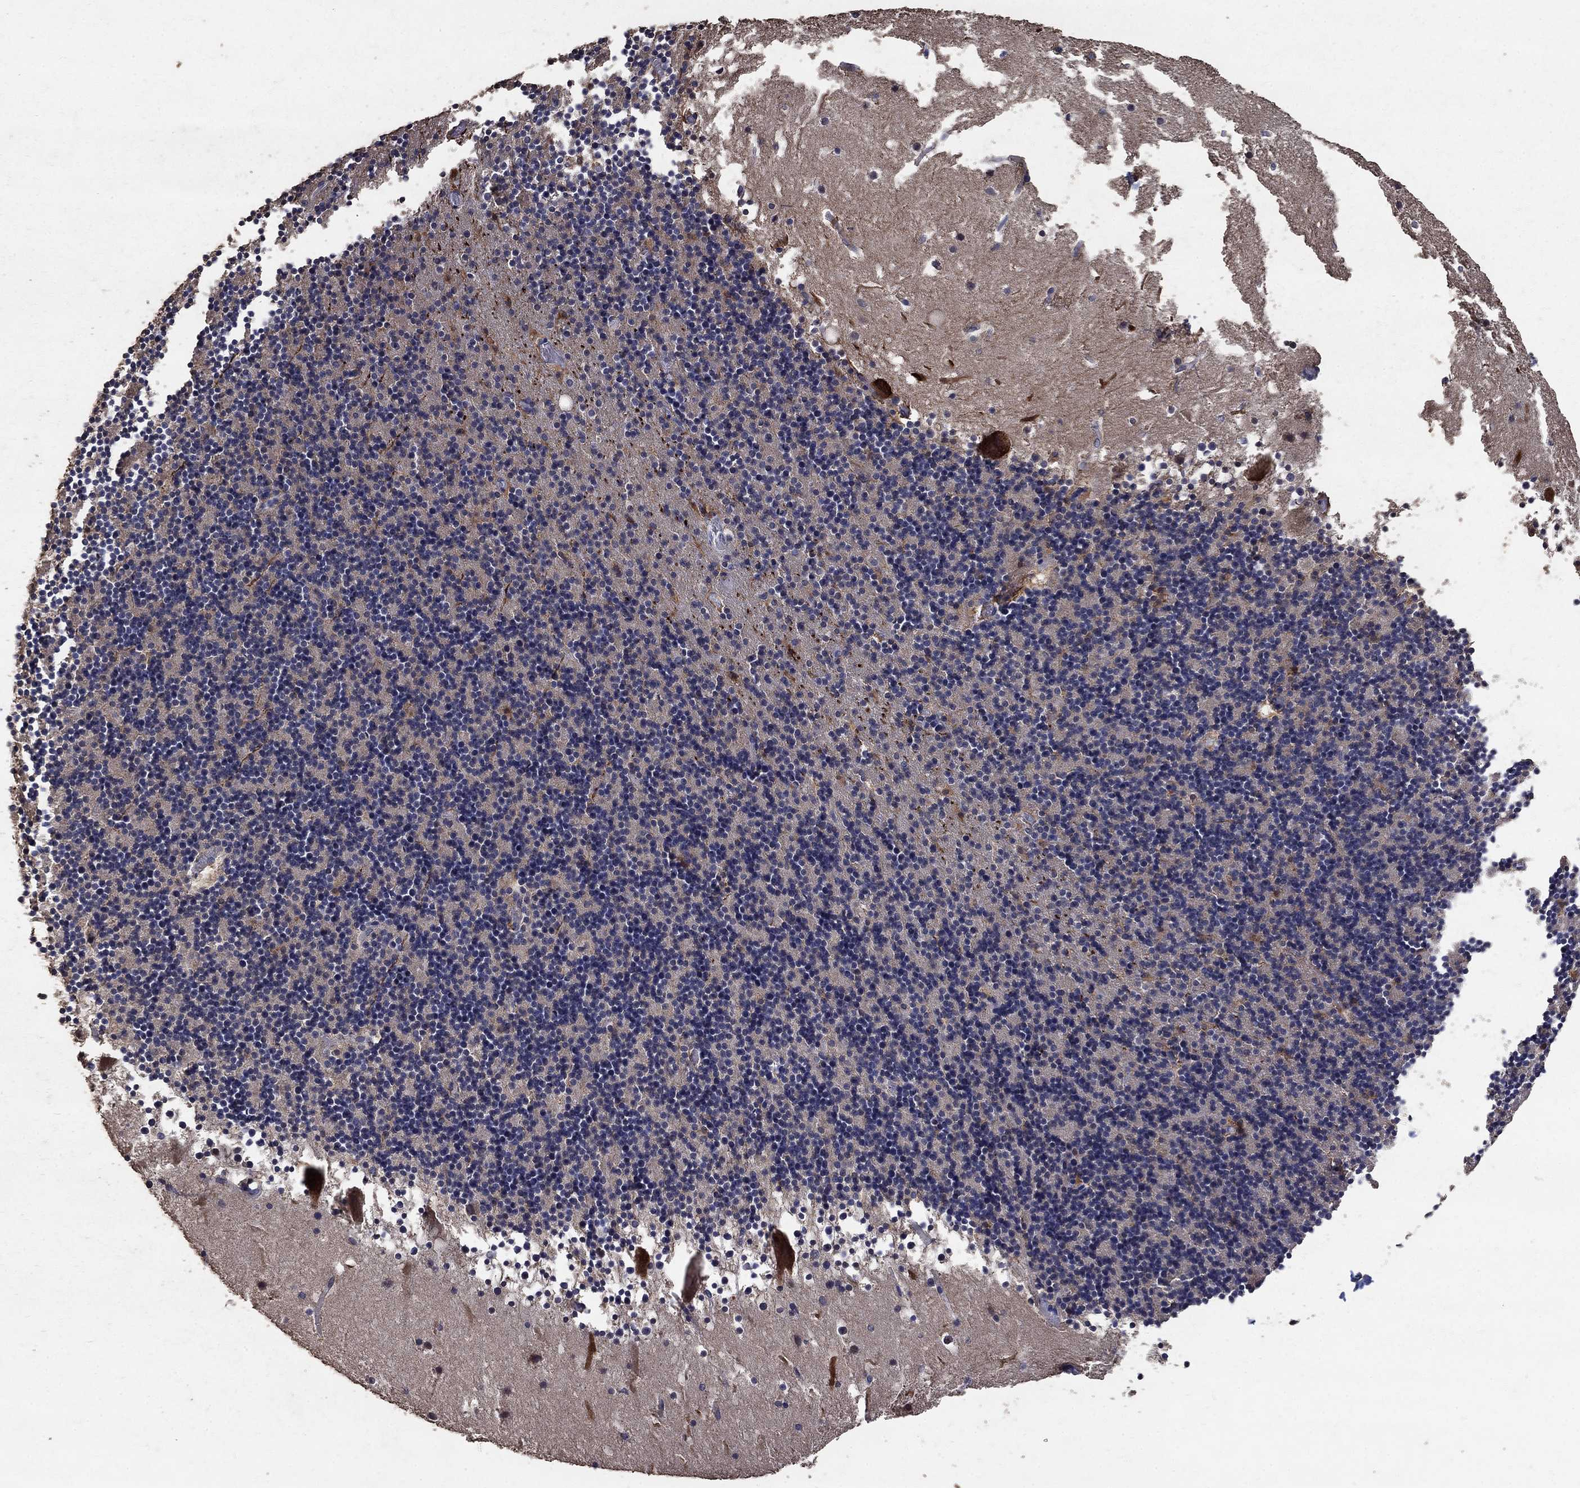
{"staining": {"intensity": "moderate", "quantity": "<25%", "location": "cytoplasmic/membranous"}, "tissue": "cerebellum", "cell_type": "Cells in granular layer", "image_type": "normal", "snomed": [{"axis": "morphology", "description": "Normal tissue, NOS"}, {"axis": "topography", "description": "Cerebellum"}], "caption": "The immunohistochemical stain highlights moderate cytoplasmic/membranous staining in cells in granular layer of unremarkable cerebellum.", "gene": "C17orf75", "patient": {"sex": "male", "age": 37}}